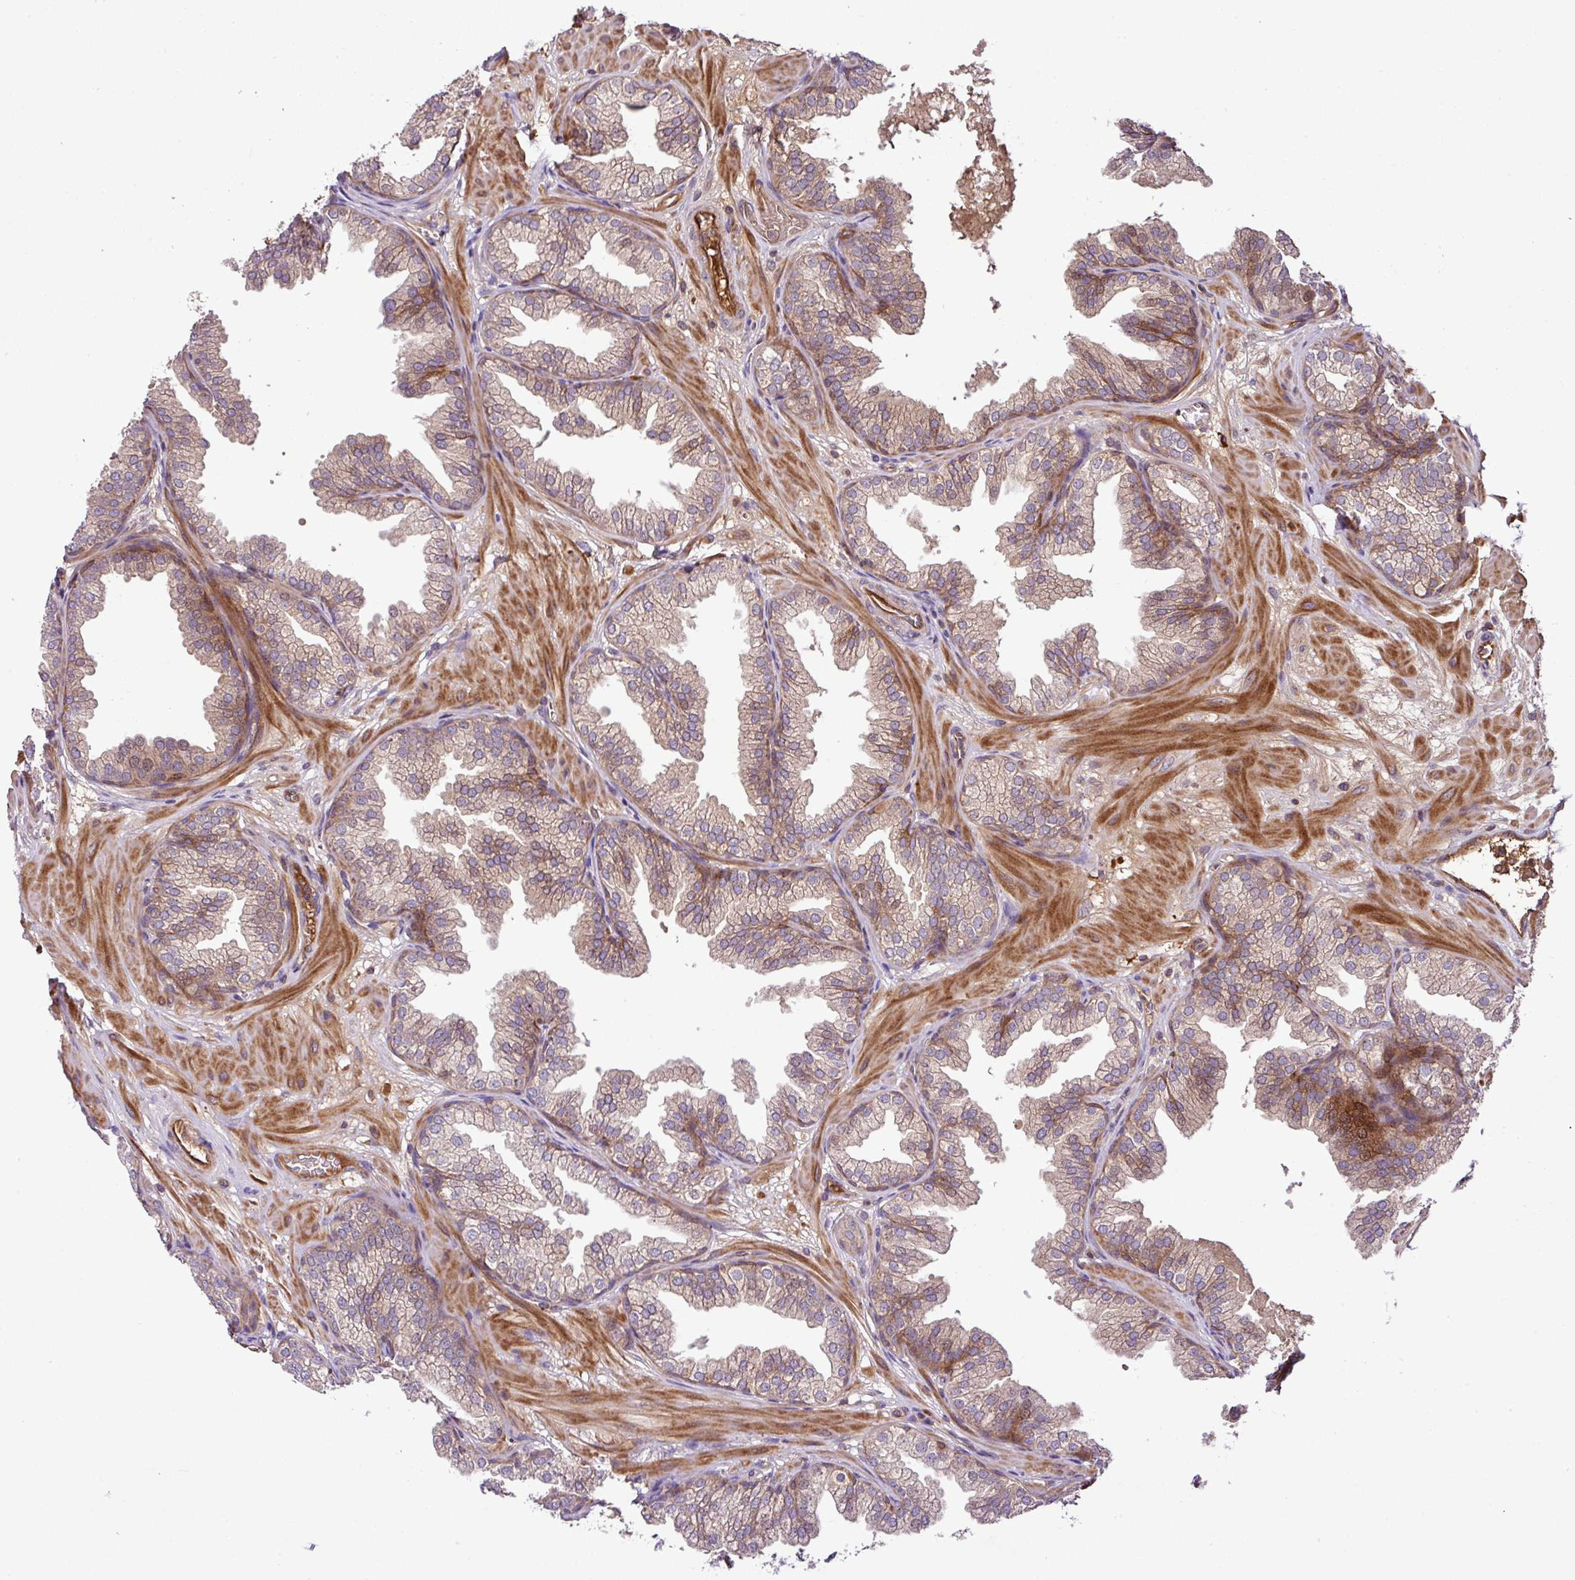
{"staining": {"intensity": "weak", "quantity": ">75%", "location": "cytoplasmic/membranous"}, "tissue": "prostate", "cell_type": "Glandular cells", "image_type": "normal", "snomed": [{"axis": "morphology", "description": "Normal tissue, NOS"}, {"axis": "topography", "description": "Prostate"}], "caption": "Human prostate stained with a brown dye shows weak cytoplasmic/membranous positive staining in about >75% of glandular cells.", "gene": "ZNF266", "patient": {"sex": "male", "age": 37}}